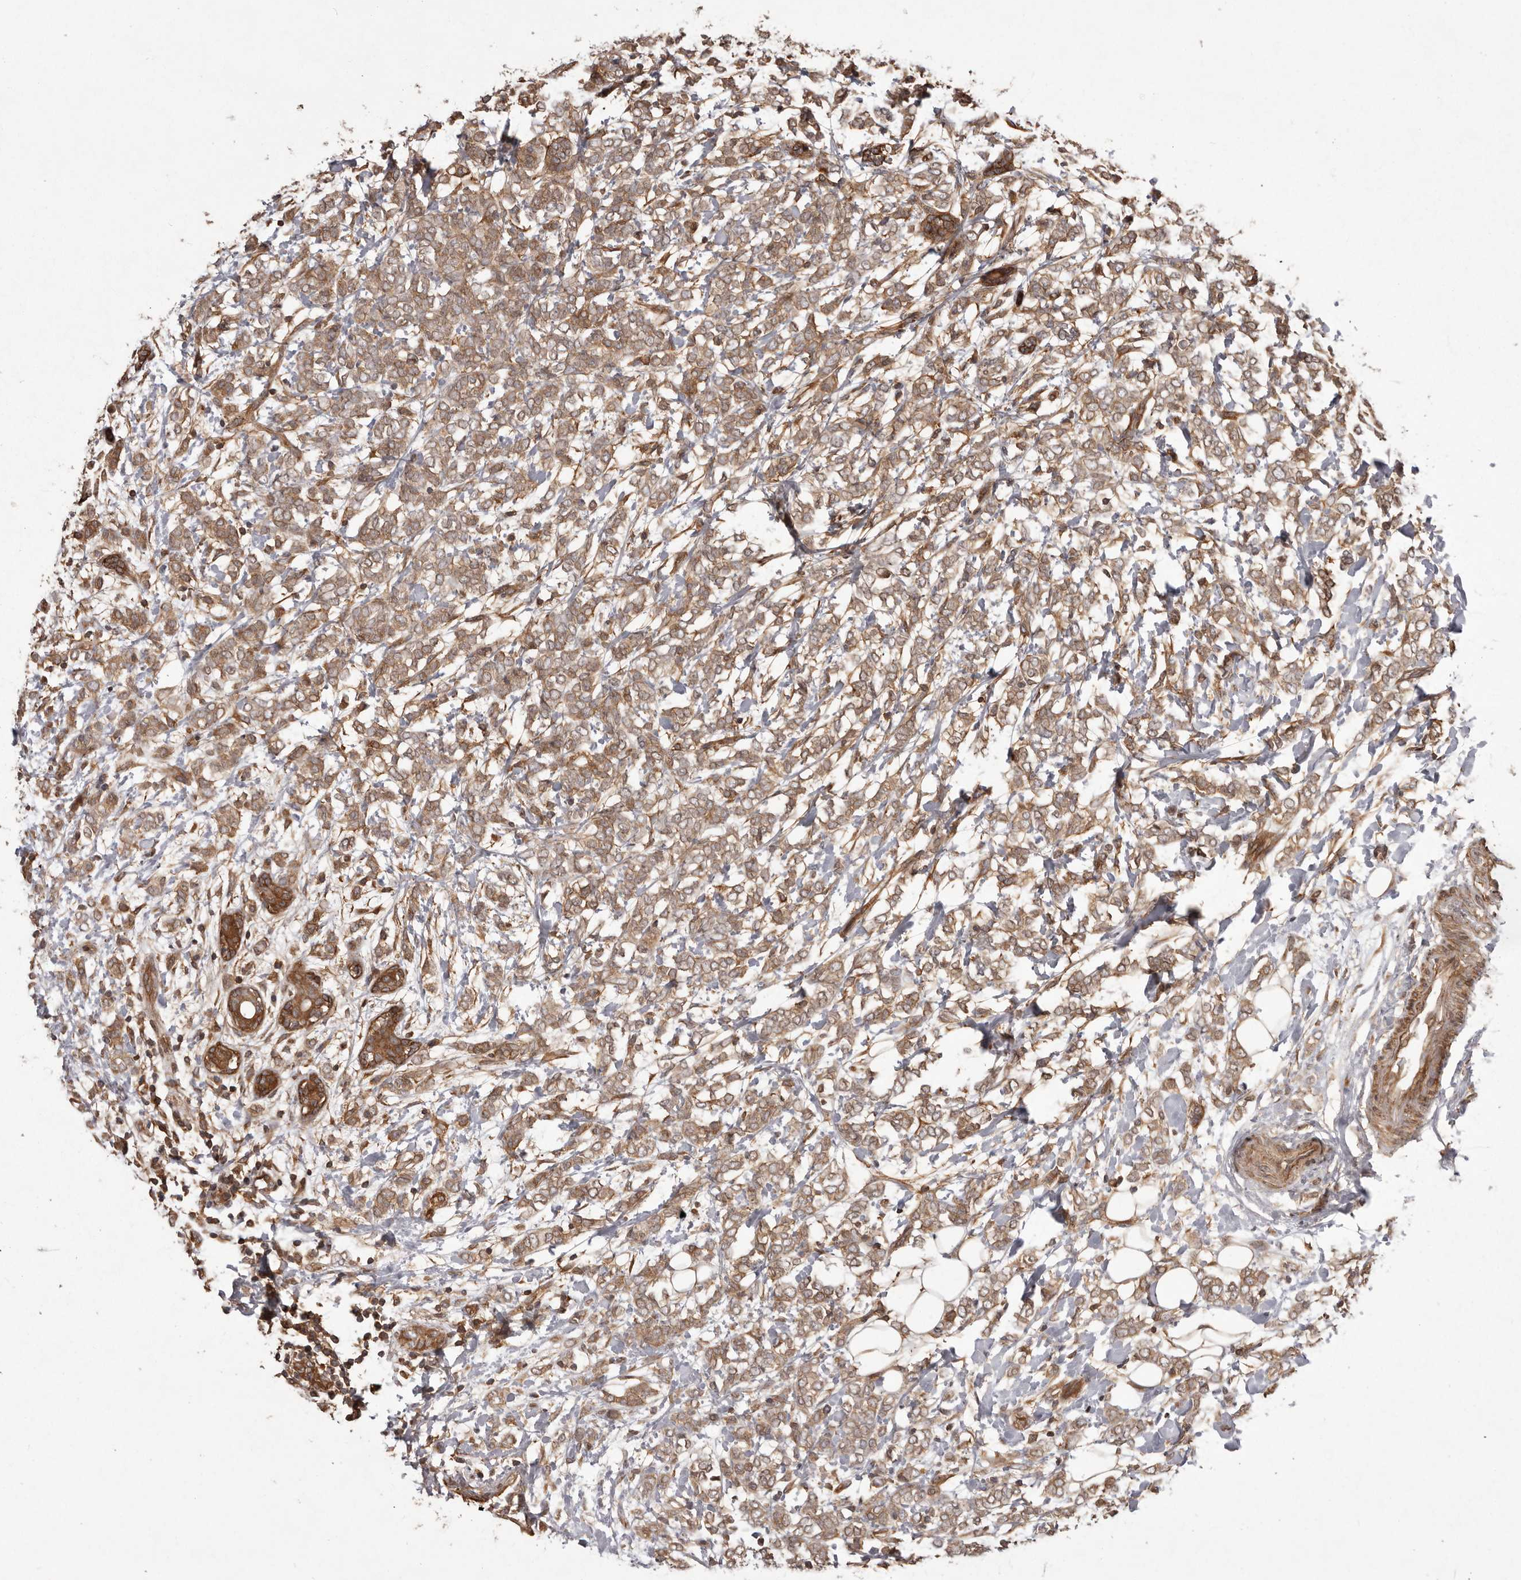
{"staining": {"intensity": "moderate", "quantity": ">75%", "location": "cytoplasmic/membranous"}, "tissue": "breast cancer", "cell_type": "Tumor cells", "image_type": "cancer", "snomed": [{"axis": "morphology", "description": "Normal tissue, NOS"}, {"axis": "morphology", "description": "Lobular carcinoma"}, {"axis": "topography", "description": "Breast"}], "caption": "A photomicrograph showing moderate cytoplasmic/membranous positivity in about >75% of tumor cells in lobular carcinoma (breast), as visualized by brown immunohistochemical staining.", "gene": "NFKBIA", "patient": {"sex": "female", "age": 47}}